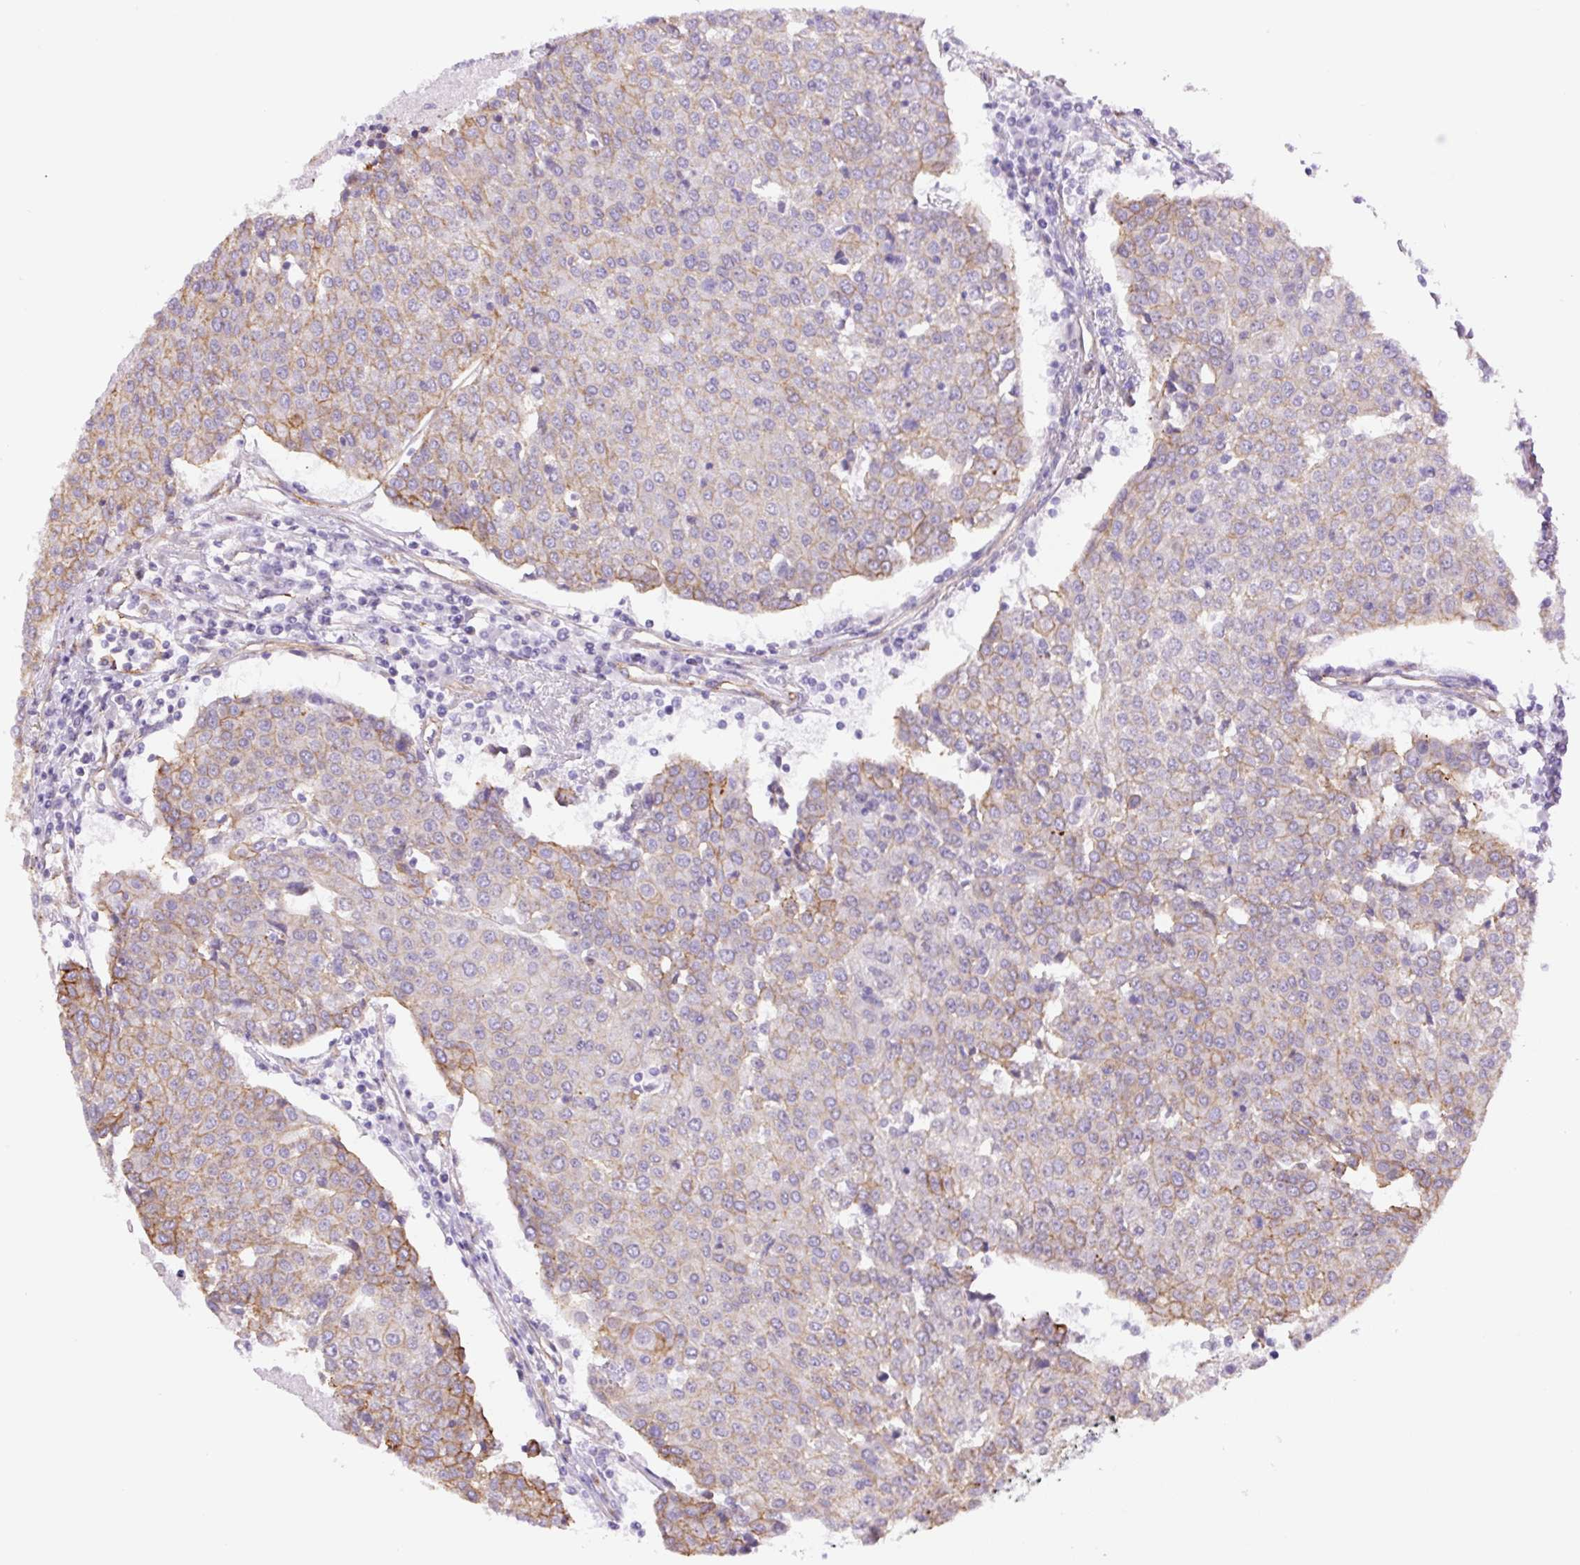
{"staining": {"intensity": "weak", "quantity": "<25%", "location": "cytoplasmic/membranous"}, "tissue": "urothelial cancer", "cell_type": "Tumor cells", "image_type": "cancer", "snomed": [{"axis": "morphology", "description": "Urothelial carcinoma, High grade"}, {"axis": "topography", "description": "Urinary bladder"}], "caption": "Human urothelial cancer stained for a protein using immunohistochemistry exhibits no staining in tumor cells.", "gene": "MYO5C", "patient": {"sex": "female", "age": 85}}